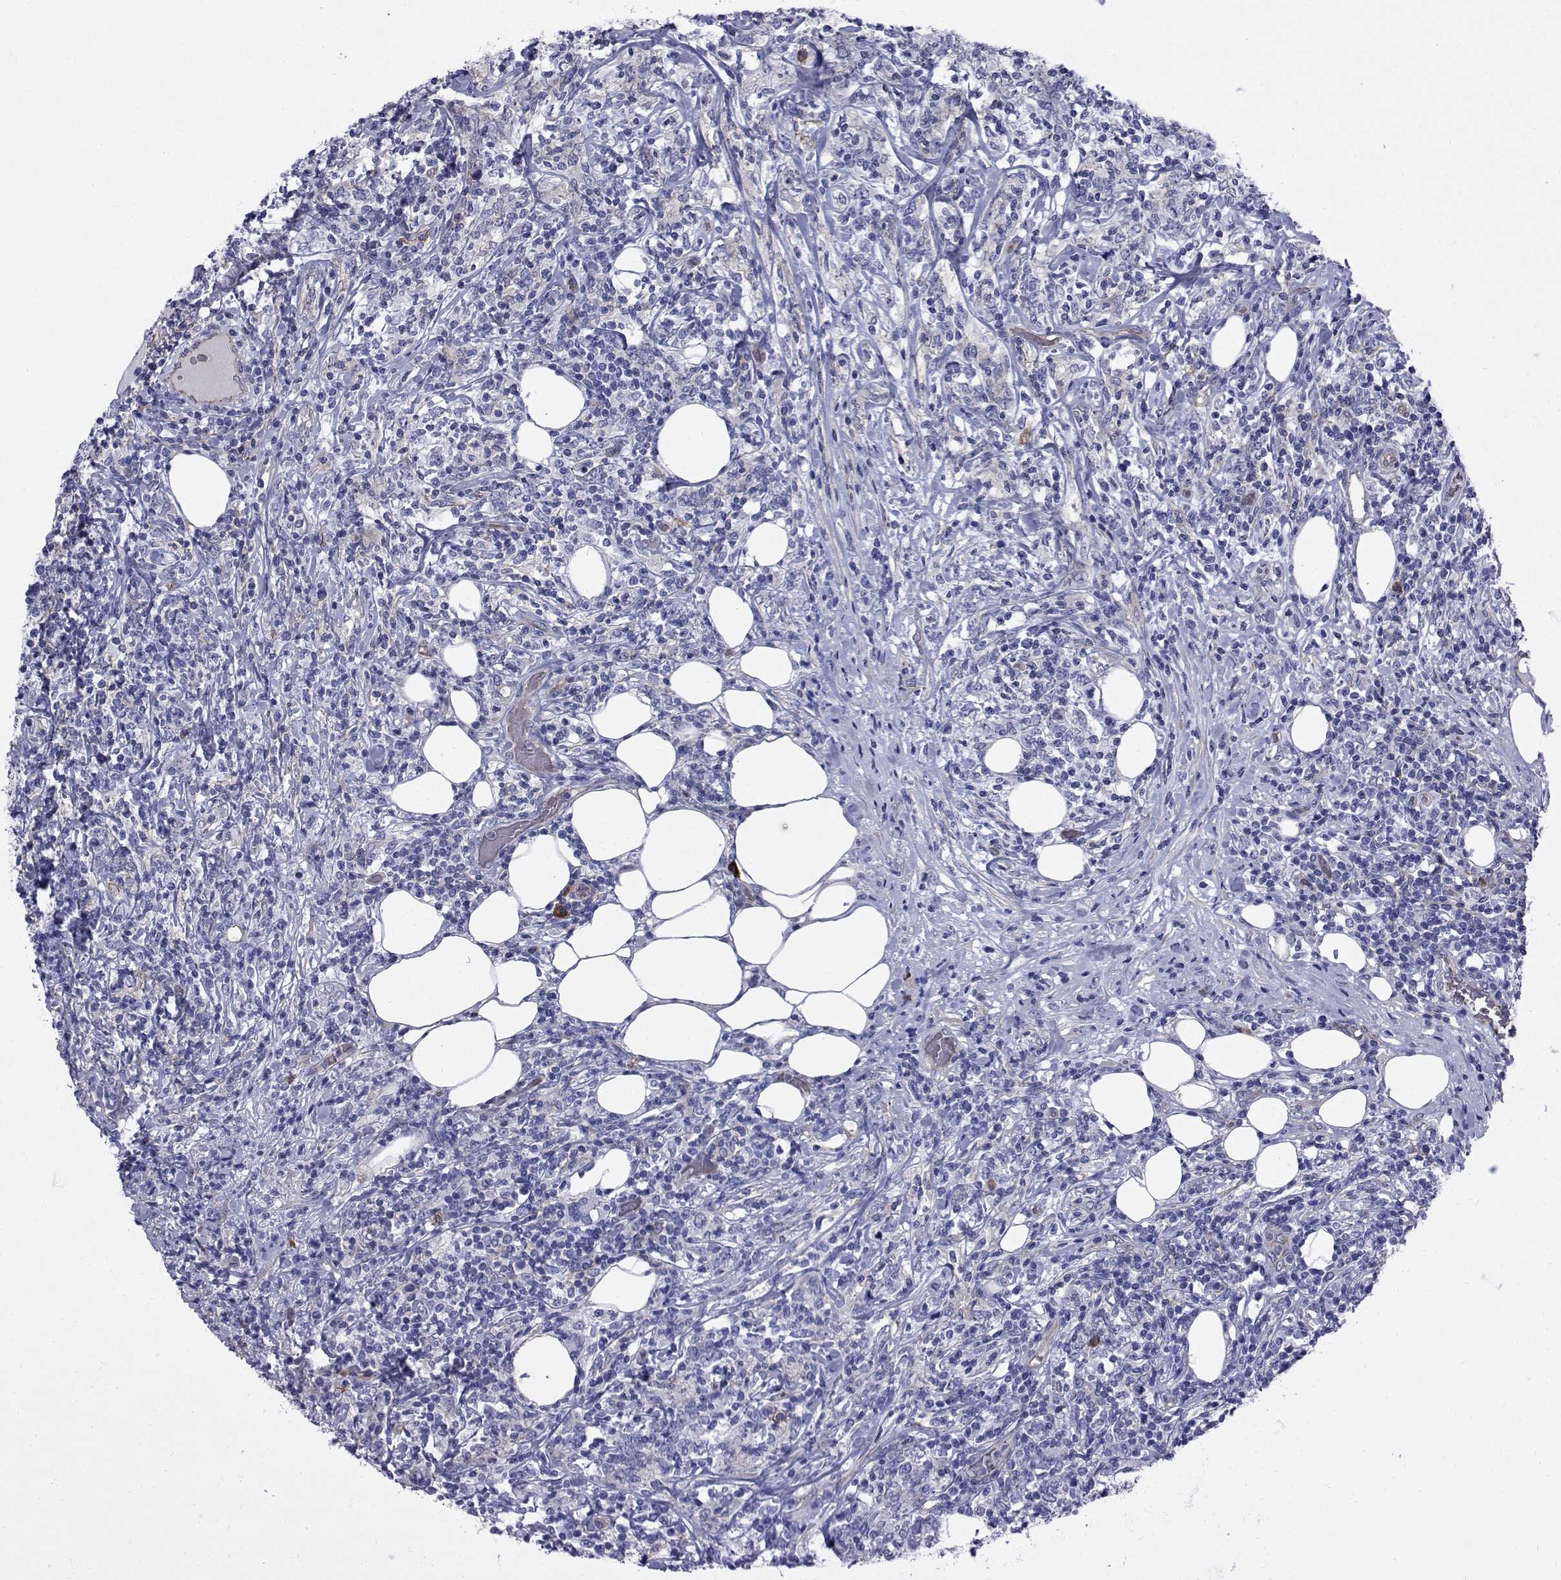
{"staining": {"intensity": "negative", "quantity": "none", "location": "none"}, "tissue": "lymphoma", "cell_type": "Tumor cells", "image_type": "cancer", "snomed": [{"axis": "morphology", "description": "Malignant lymphoma, non-Hodgkin's type, High grade"}, {"axis": "topography", "description": "Lymph node"}], "caption": "An immunohistochemistry (IHC) photomicrograph of high-grade malignant lymphoma, non-Hodgkin's type is shown. There is no staining in tumor cells of high-grade malignant lymphoma, non-Hodgkin's type.", "gene": "QPCT", "patient": {"sex": "female", "age": 84}}